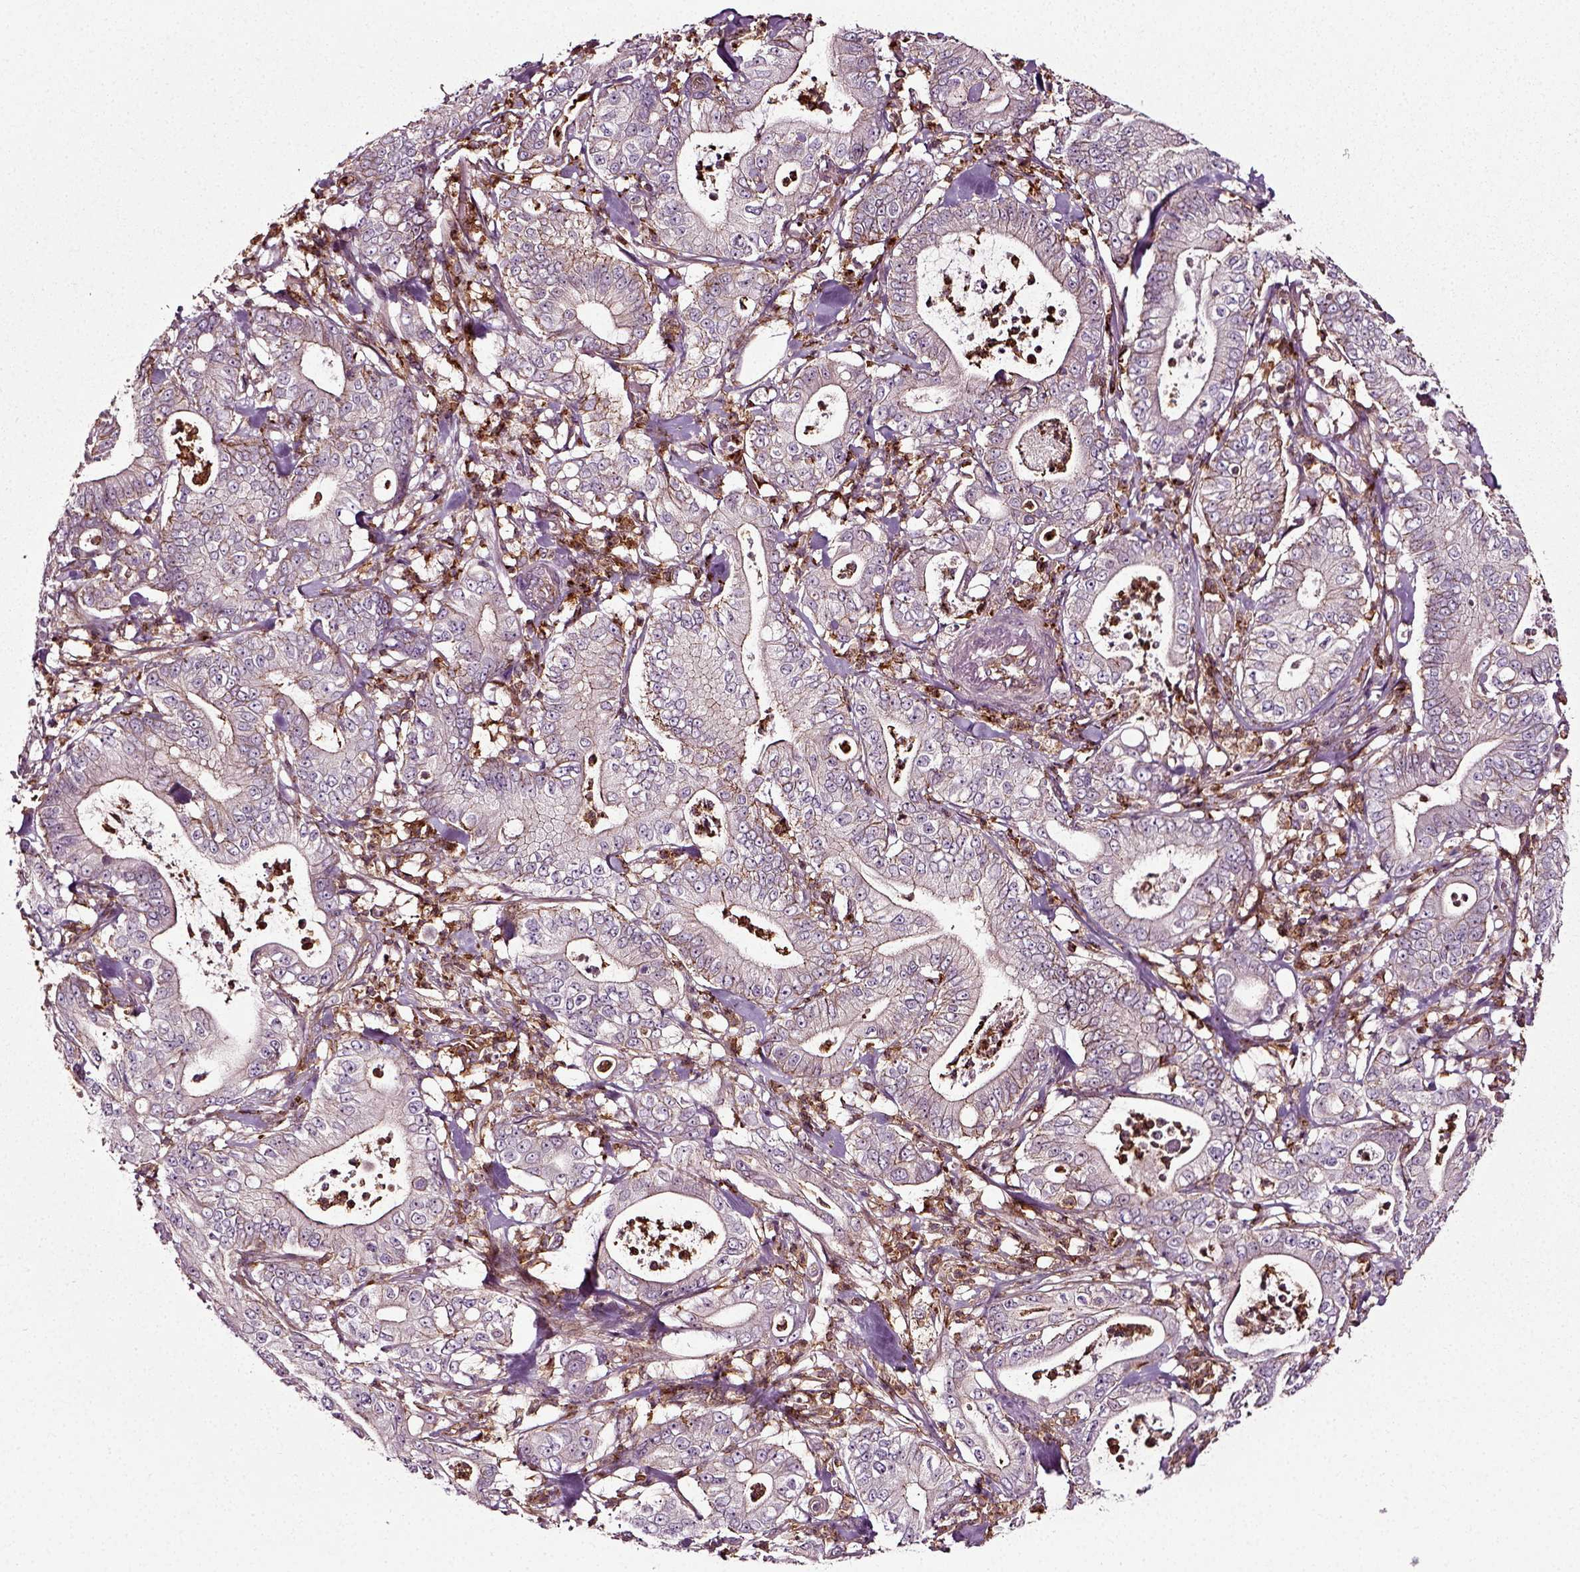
{"staining": {"intensity": "moderate", "quantity": "<25%", "location": "cytoplasmic/membranous"}, "tissue": "pancreatic cancer", "cell_type": "Tumor cells", "image_type": "cancer", "snomed": [{"axis": "morphology", "description": "Adenocarcinoma, NOS"}, {"axis": "topography", "description": "Pancreas"}], "caption": "This photomicrograph reveals IHC staining of pancreatic cancer, with low moderate cytoplasmic/membranous staining in approximately <25% of tumor cells.", "gene": "RHOF", "patient": {"sex": "male", "age": 71}}